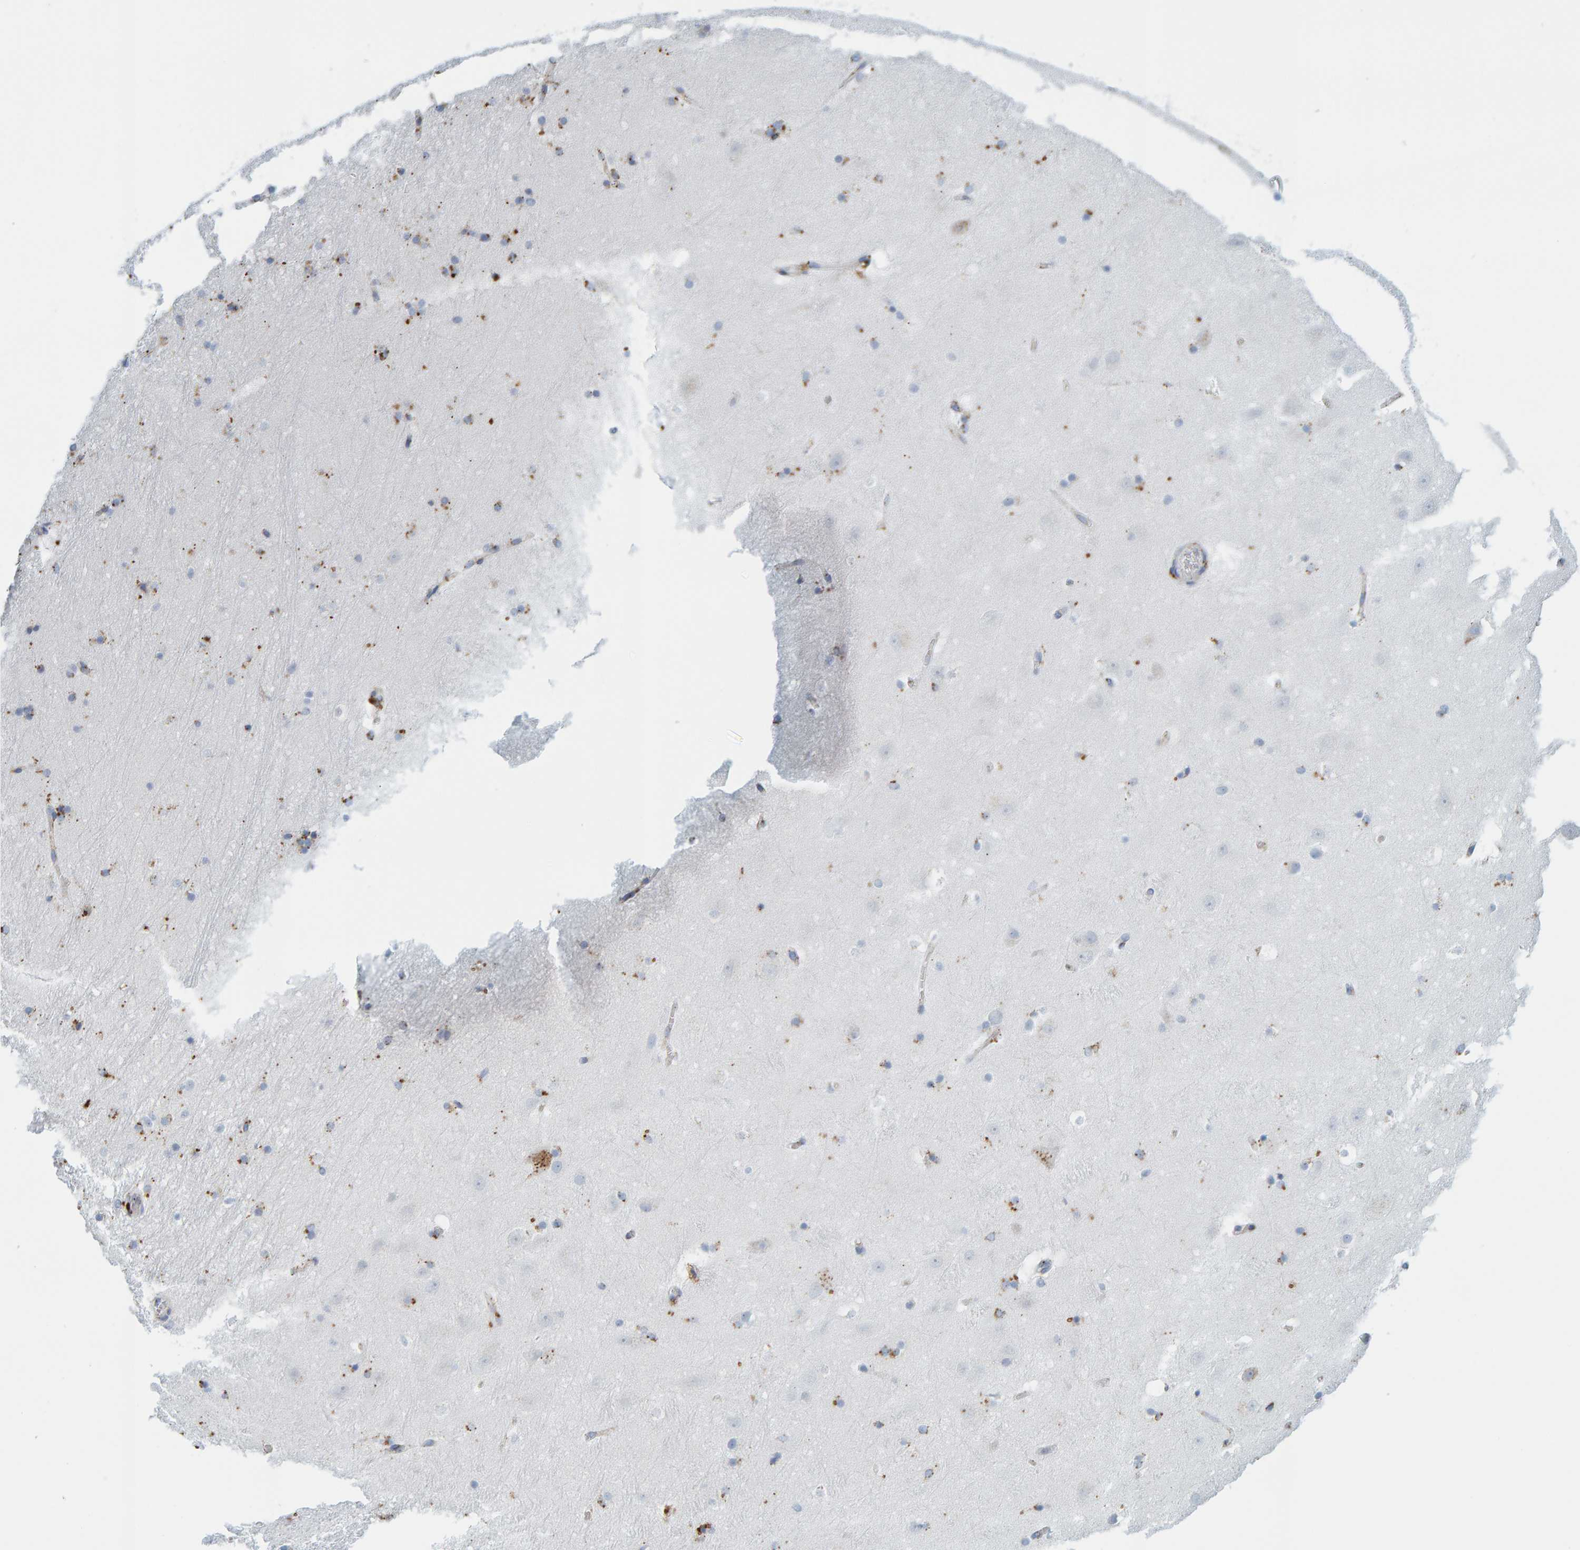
{"staining": {"intensity": "moderate", "quantity": "<25%", "location": "cytoplasmic/membranous"}, "tissue": "hippocampus", "cell_type": "Glial cells", "image_type": "normal", "snomed": [{"axis": "morphology", "description": "Normal tissue, NOS"}, {"axis": "topography", "description": "Hippocampus"}], "caption": "Immunohistochemical staining of normal hippocampus shows <25% levels of moderate cytoplasmic/membranous protein expression in about <25% of glial cells. (IHC, brightfield microscopy, high magnification).", "gene": "BIN3", "patient": {"sex": "male", "age": 45}}